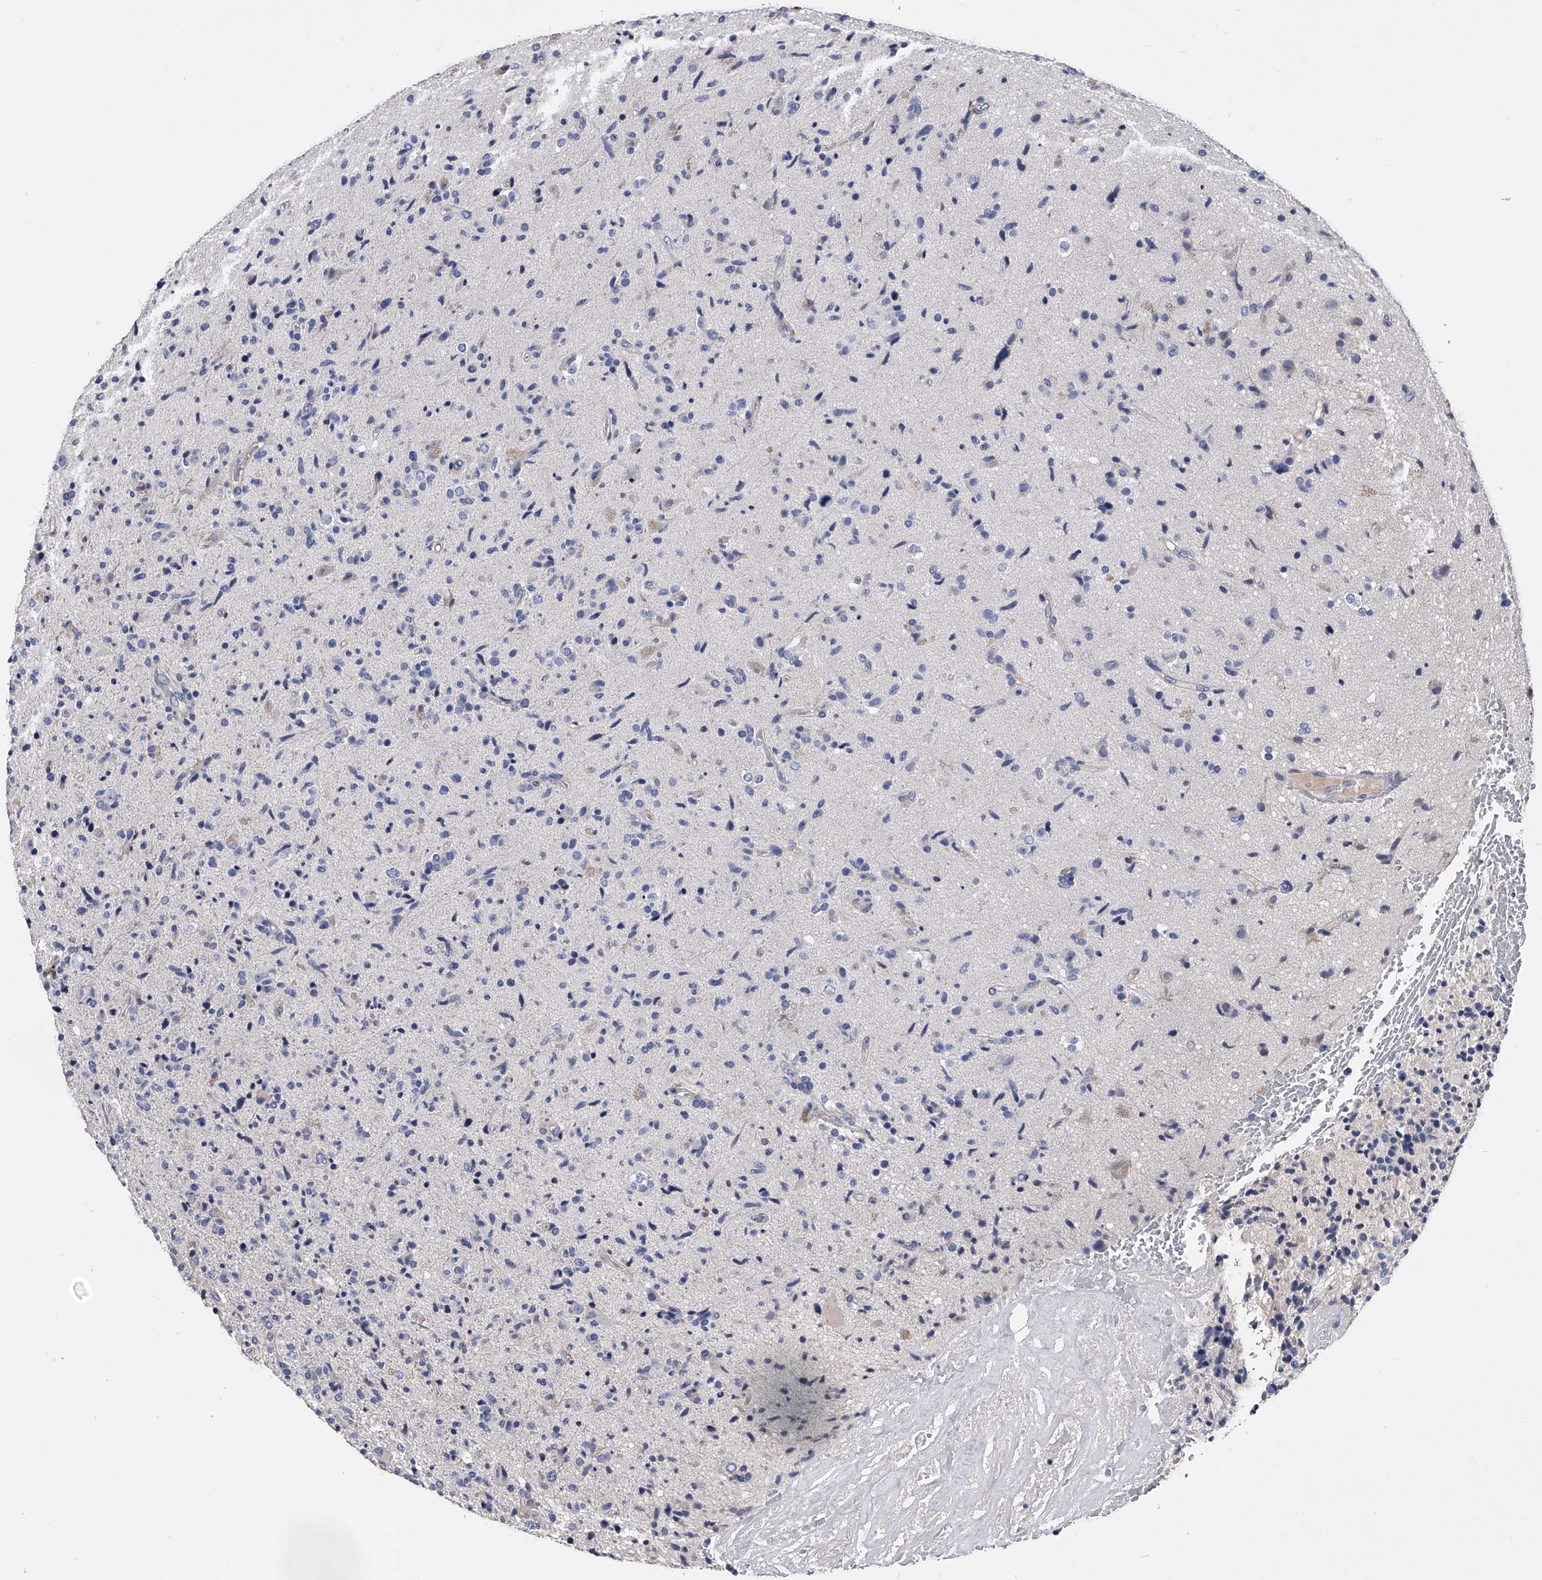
{"staining": {"intensity": "negative", "quantity": "none", "location": "none"}, "tissue": "glioma", "cell_type": "Tumor cells", "image_type": "cancer", "snomed": [{"axis": "morphology", "description": "Glioma, malignant, High grade"}, {"axis": "topography", "description": "Brain"}], "caption": "Tumor cells are negative for brown protein staining in malignant glioma (high-grade). The staining was performed using DAB to visualize the protein expression in brown, while the nuclei were stained in blue with hematoxylin (Magnification: 20x).", "gene": "EFCAB7", "patient": {"sex": "male", "age": 72}}